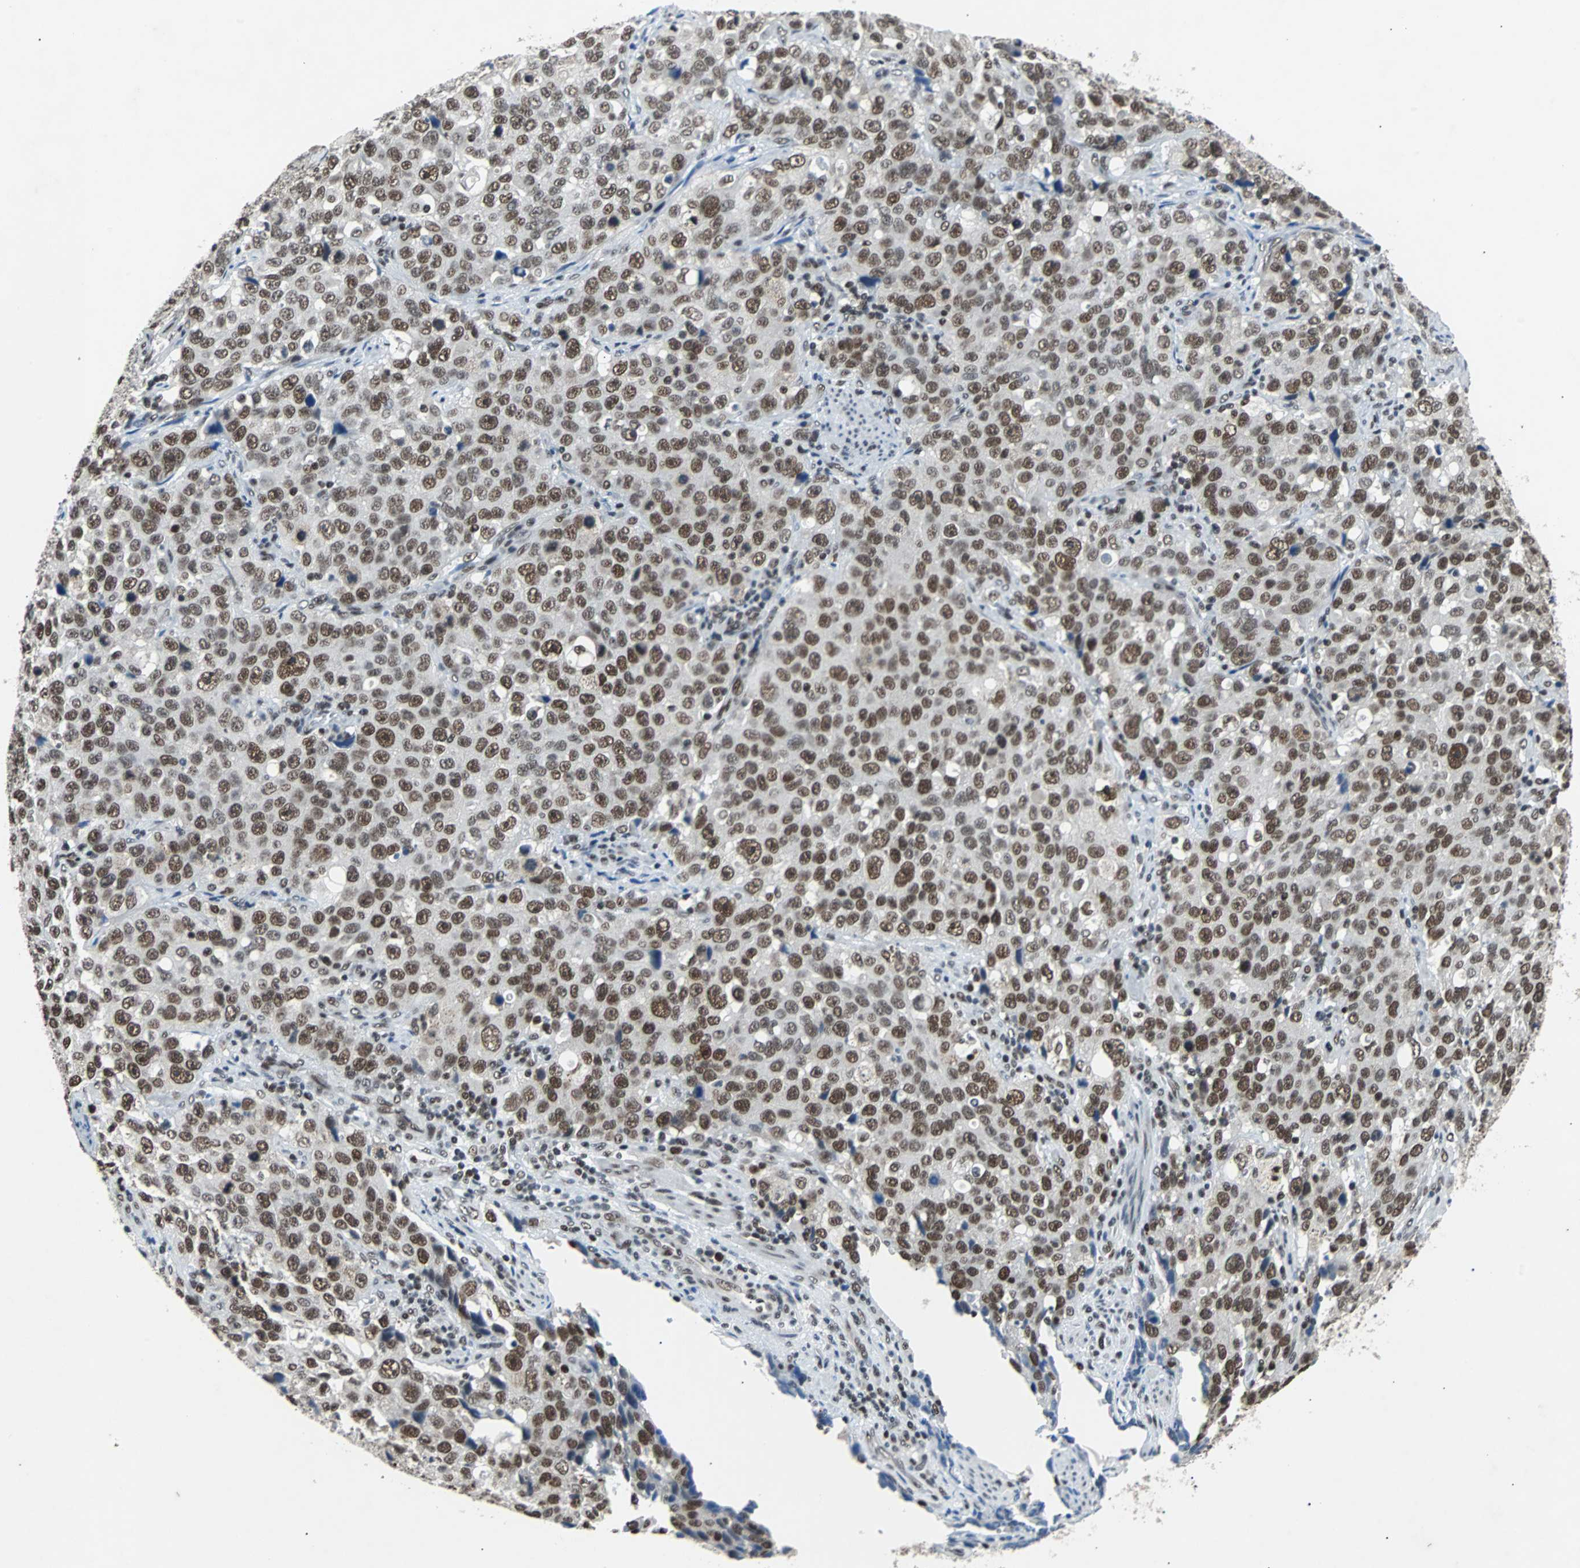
{"staining": {"intensity": "strong", "quantity": ">75%", "location": "nuclear"}, "tissue": "stomach cancer", "cell_type": "Tumor cells", "image_type": "cancer", "snomed": [{"axis": "morphology", "description": "Normal tissue, NOS"}, {"axis": "morphology", "description": "Adenocarcinoma, NOS"}, {"axis": "topography", "description": "Stomach"}], "caption": "A brown stain shows strong nuclear staining of a protein in stomach cancer (adenocarcinoma) tumor cells. The protein of interest is stained brown, and the nuclei are stained in blue (DAB (3,3'-diaminobenzidine) IHC with brightfield microscopy, high magnification).", "gene": "GATAD2A", "patient": {"sex": "male", "age": 48}}